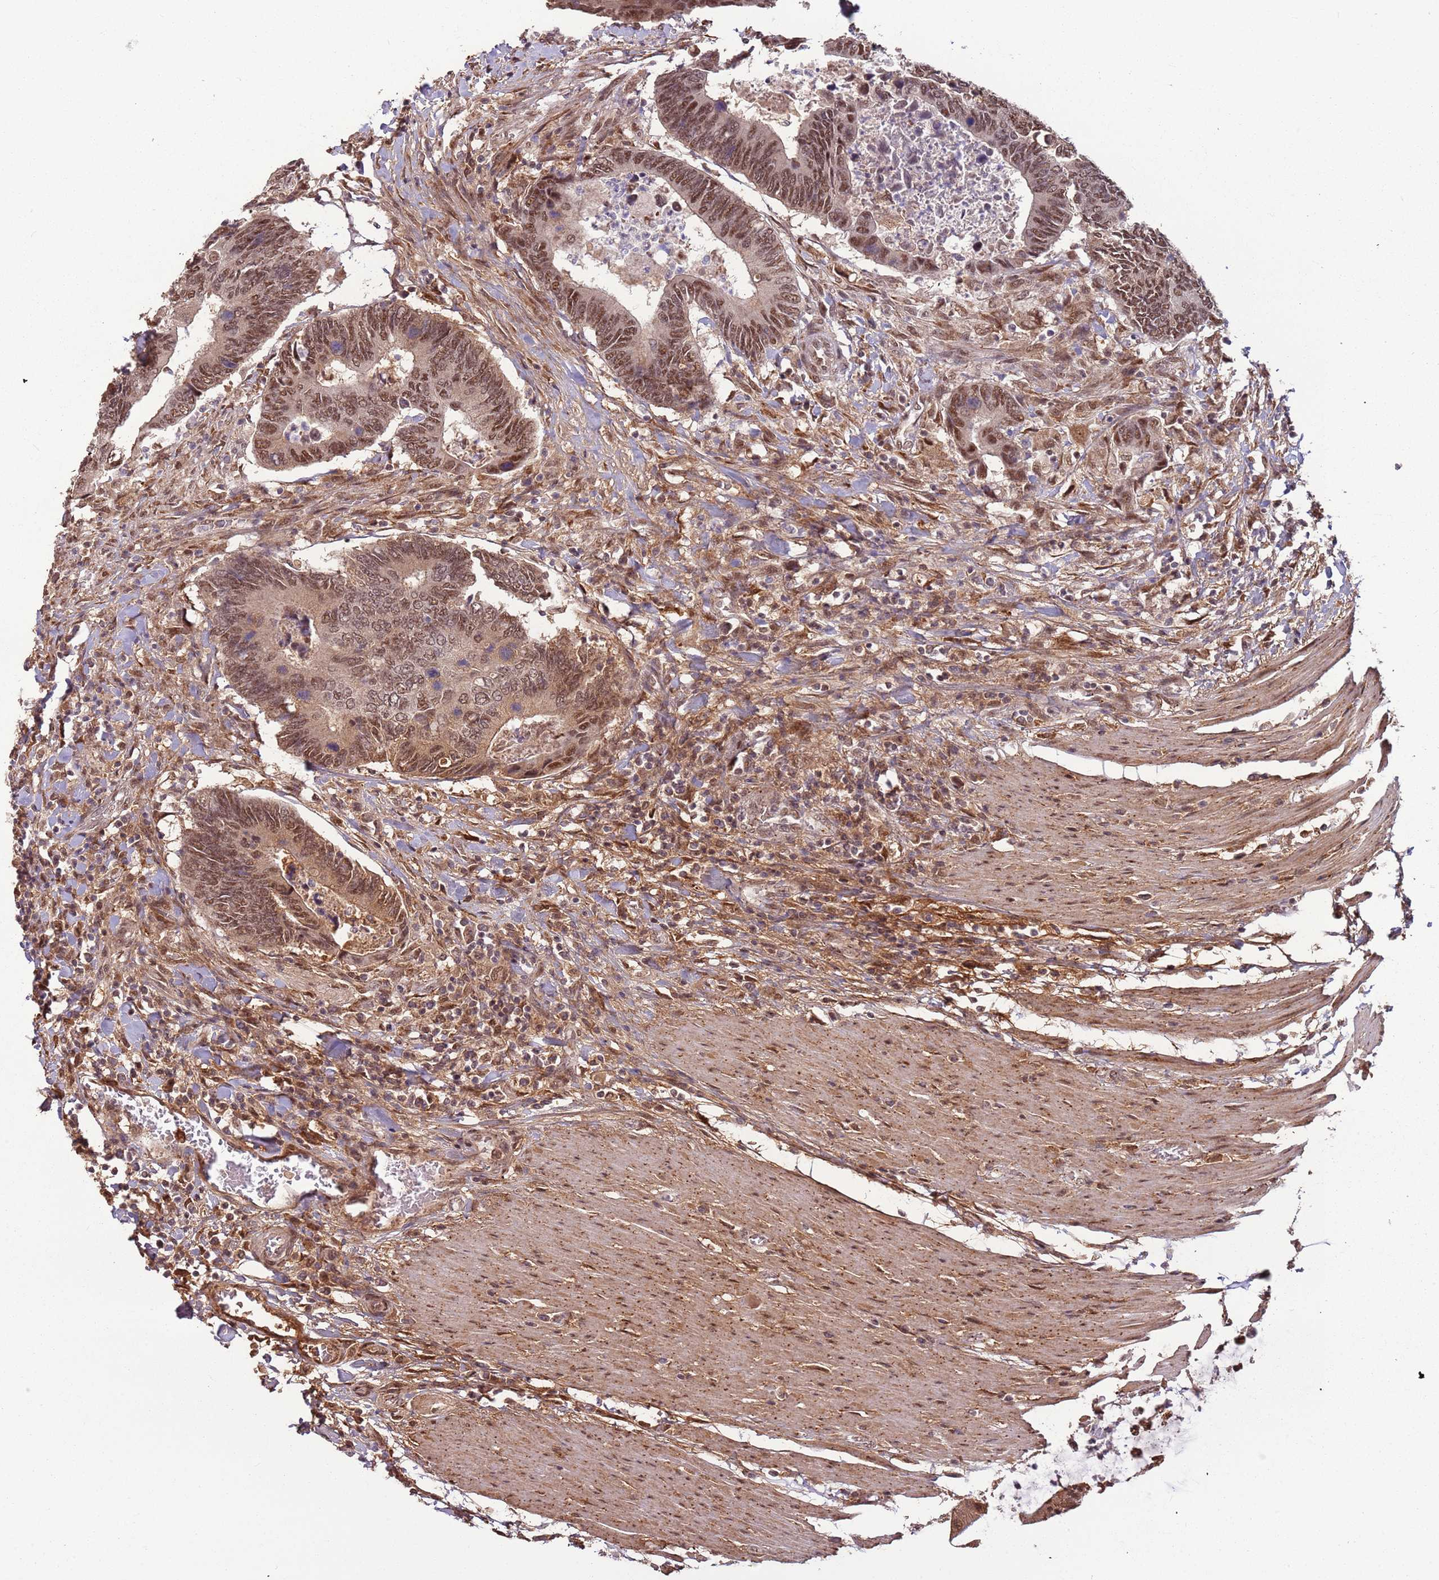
{"staining": {"intensity": "moderate", "quantity": ">75%", "location": "nuclear"}, "tissue": "colorectal cancer", "cell_type": "Tumor cells", "image_type": "cancer", "snomed": [{"axis": "morphology", "description": "Adenocarcinoma, NOS"}, {"axis": "topography", "description": "Colon"}], "caption": "Tumor cells exhibit medium levels of moderate nuclear staining in about >75% of cells in colorectal cancer (adenocarcinoma). (Brightfield microscopy of DAB IHC at high magnification).", "gene": "POLR3H", "patient": {"sex": "male", "age": 87}}